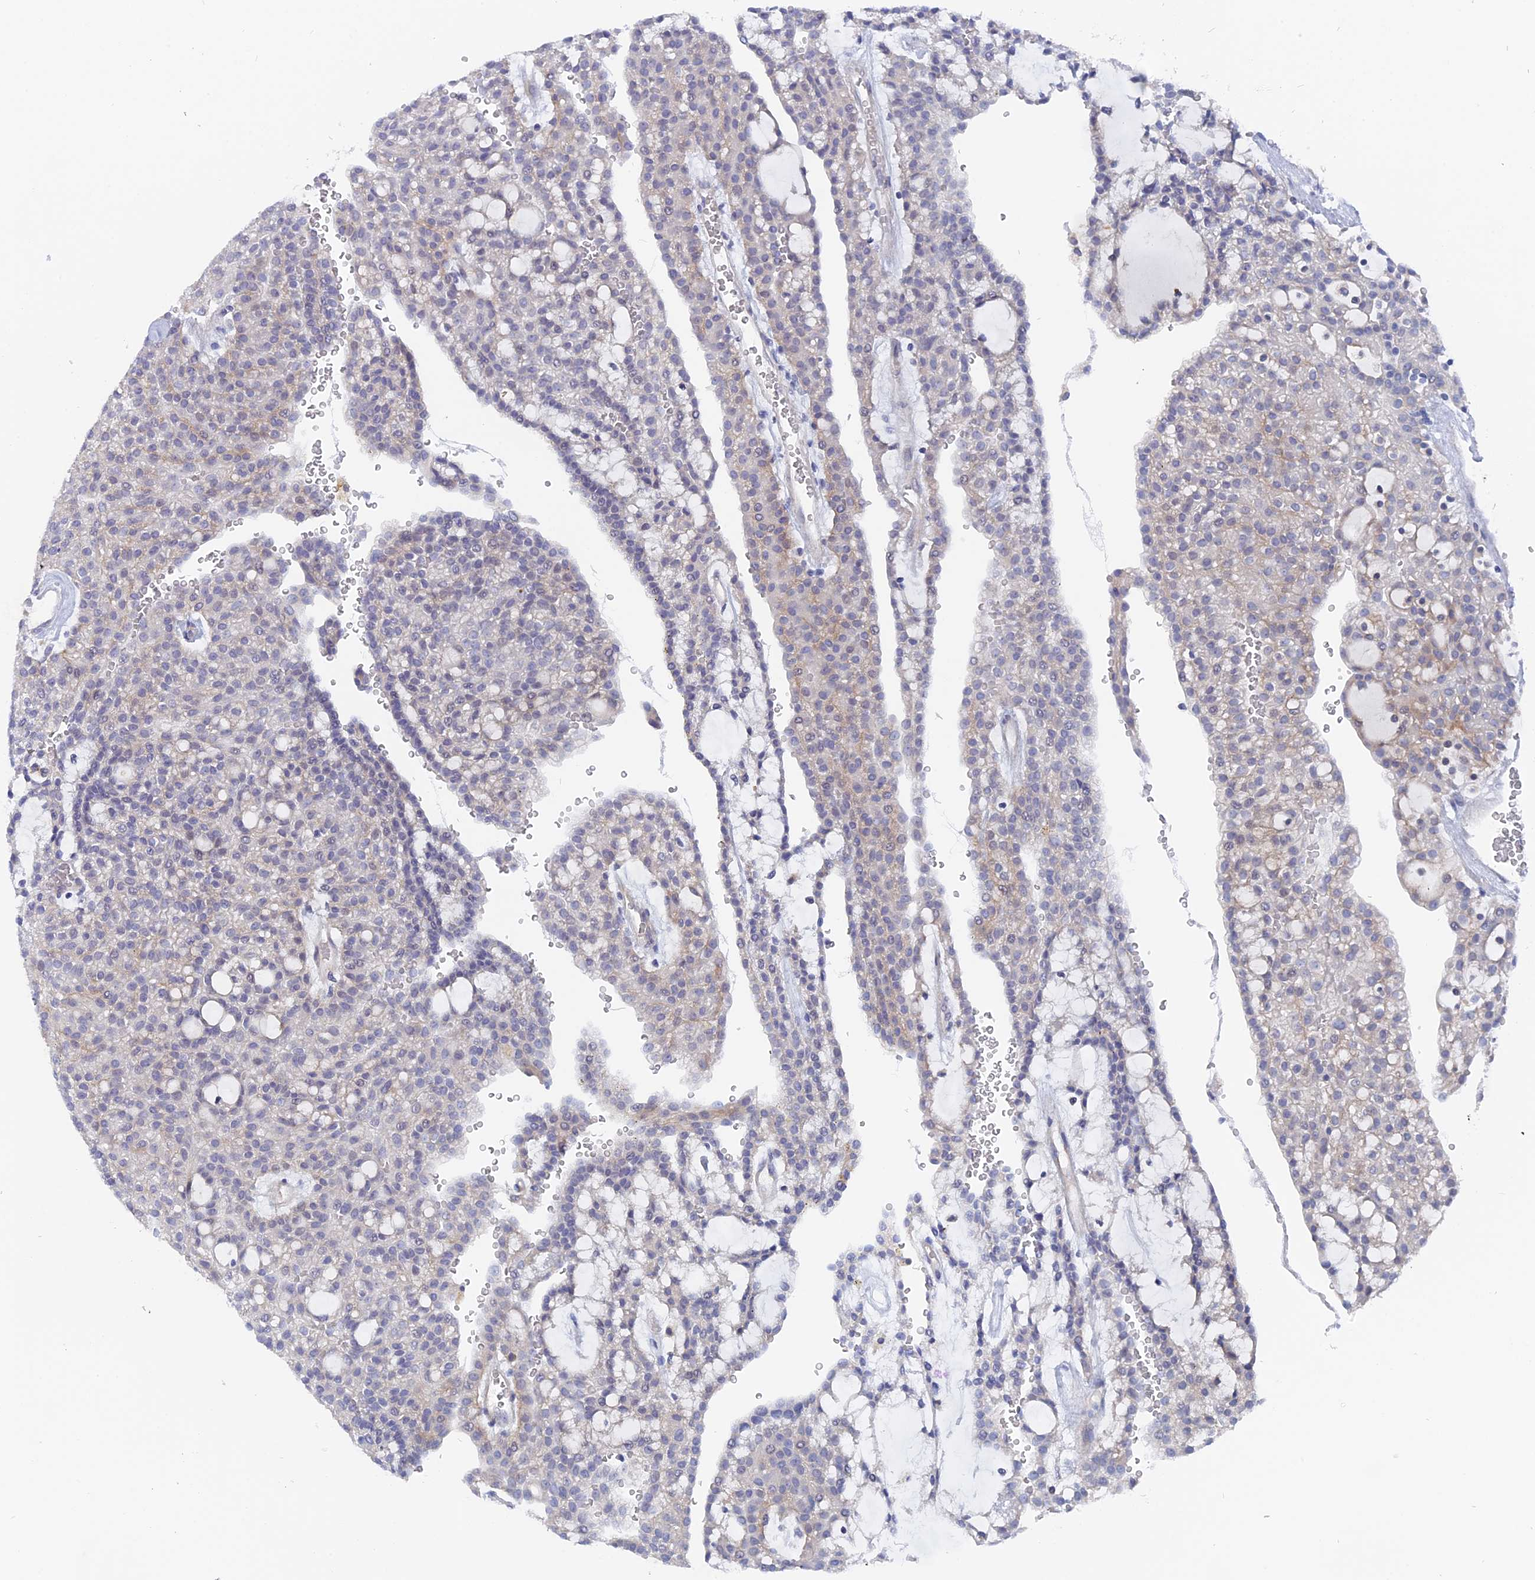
{"staining": {"intensity": "weak", "quantity": "<25%", "location": "cytoplasmic/membranous"}, "tissue": "renal cancer", "cell_type": "Tumor cells", "image_type": "cancer", "snomed": [{"axis": "morphology", "description": "Adenocarcinoma, NOS"}, {"axis": "topography", "description": "Kidney"}], "caption": "DAB (3,3'-diaminobenzidine) immunohistochemical staining of renal cancer displays no significant staining in tumor cells.", "gene": "DACT3", "patient": {"sex": "male", "age": 63}}